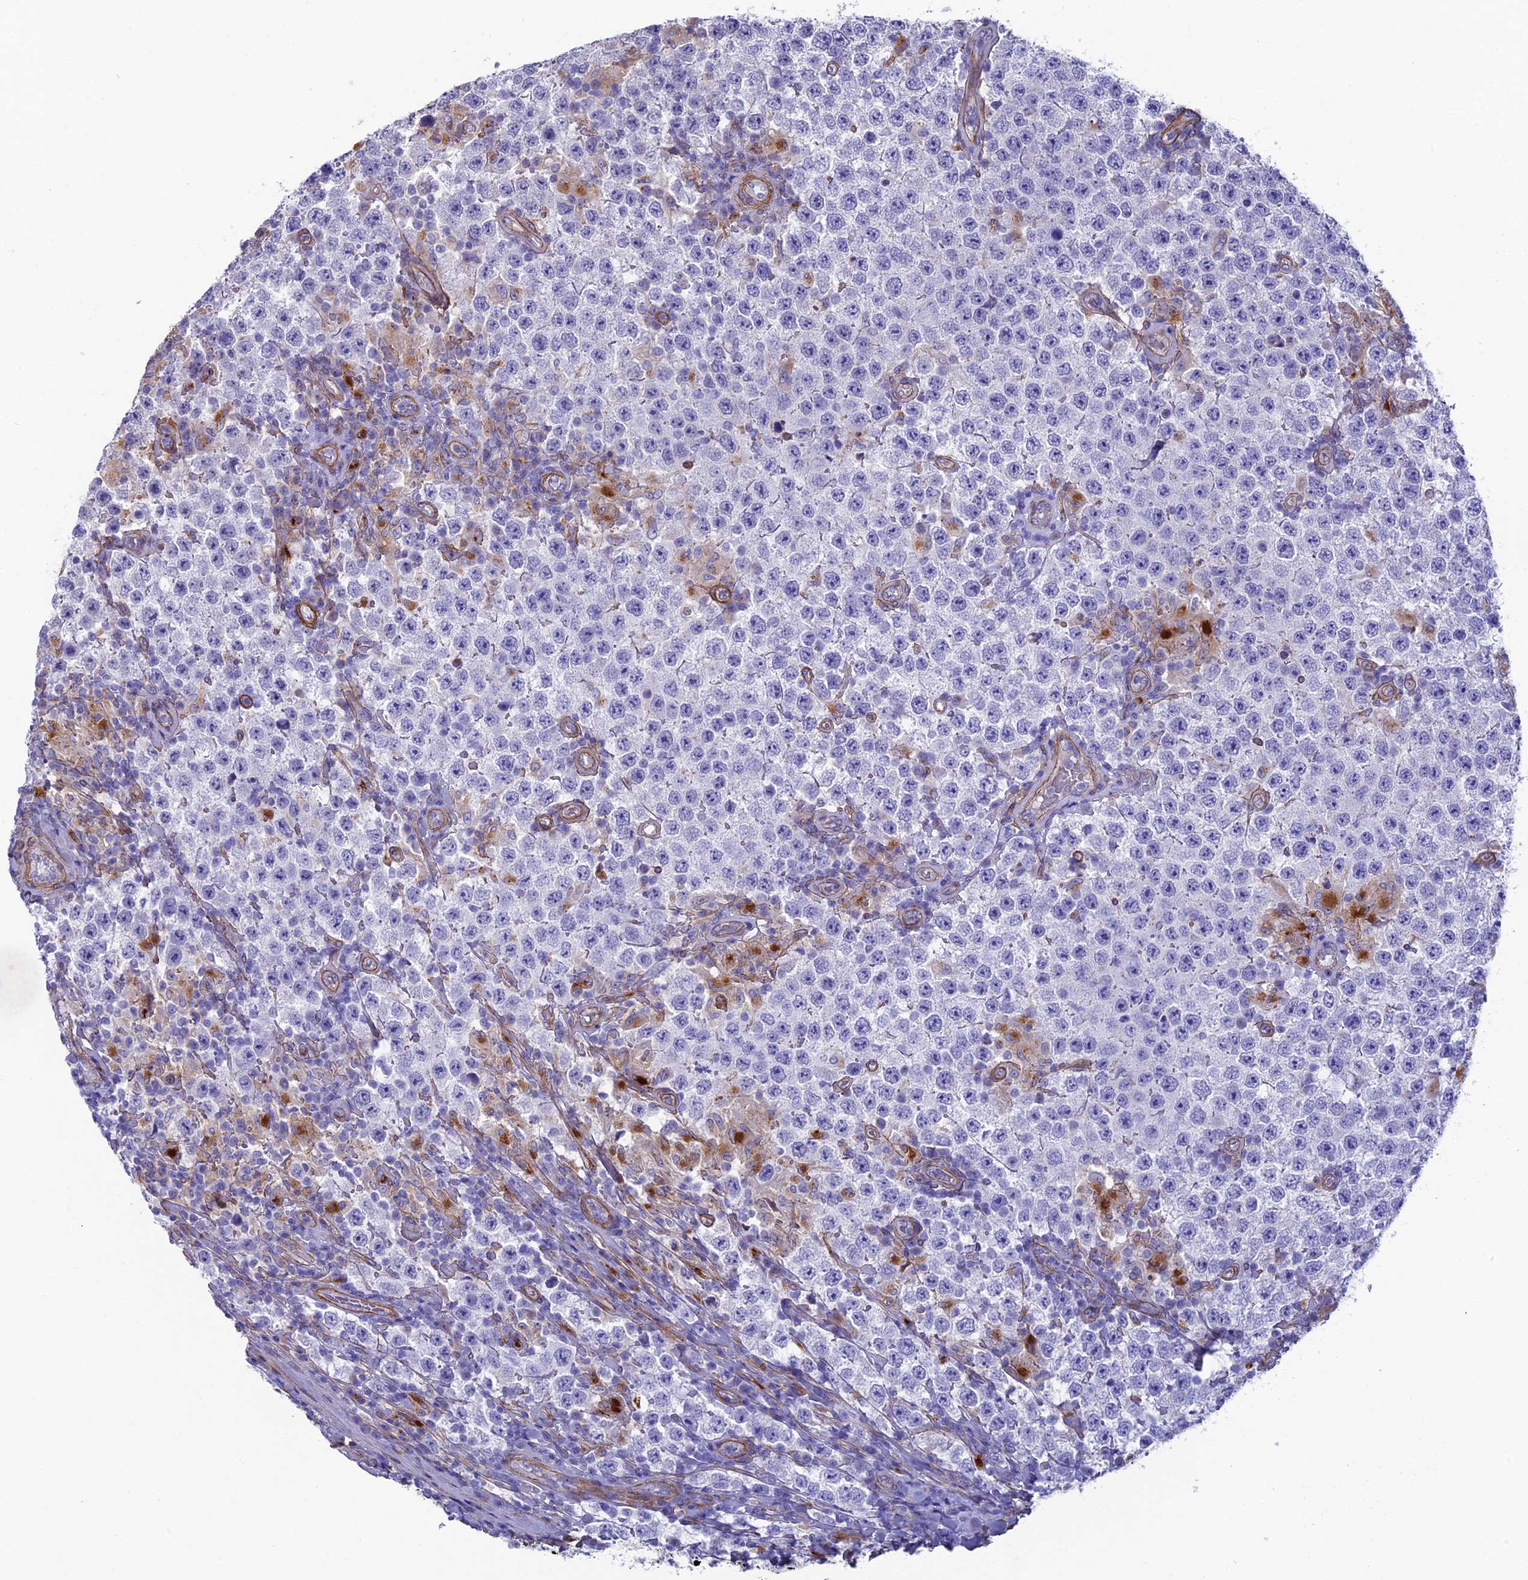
{"staining": {"intensity": "negative", "quantity": "none", "location": "none"}, "tissue": "testis cancer", "cell_type": "Tumor cells", "image_type": "cancer", "snomed": [{"axis": "morphology", "description": "Normal tissue, NOS"}, {"axis": "morphology", "description": "Urothelial carcinoma, High grade"}, {"axis": "morphology", "description": "Seminoma, NOS"}, {"axis": "morphology", "description": "Carcinoma, Embryonal, NOS"}, {"axis": "topography", "description": "Urinary bladder"}, {"axis": "topography", "description": "Testis"}], "caption": "Human testis seminoma stained for a protein using IHC shows no staining in tumor cells.", "gene": "TNS1", "patient": {"sex": "male", "age": 41}}